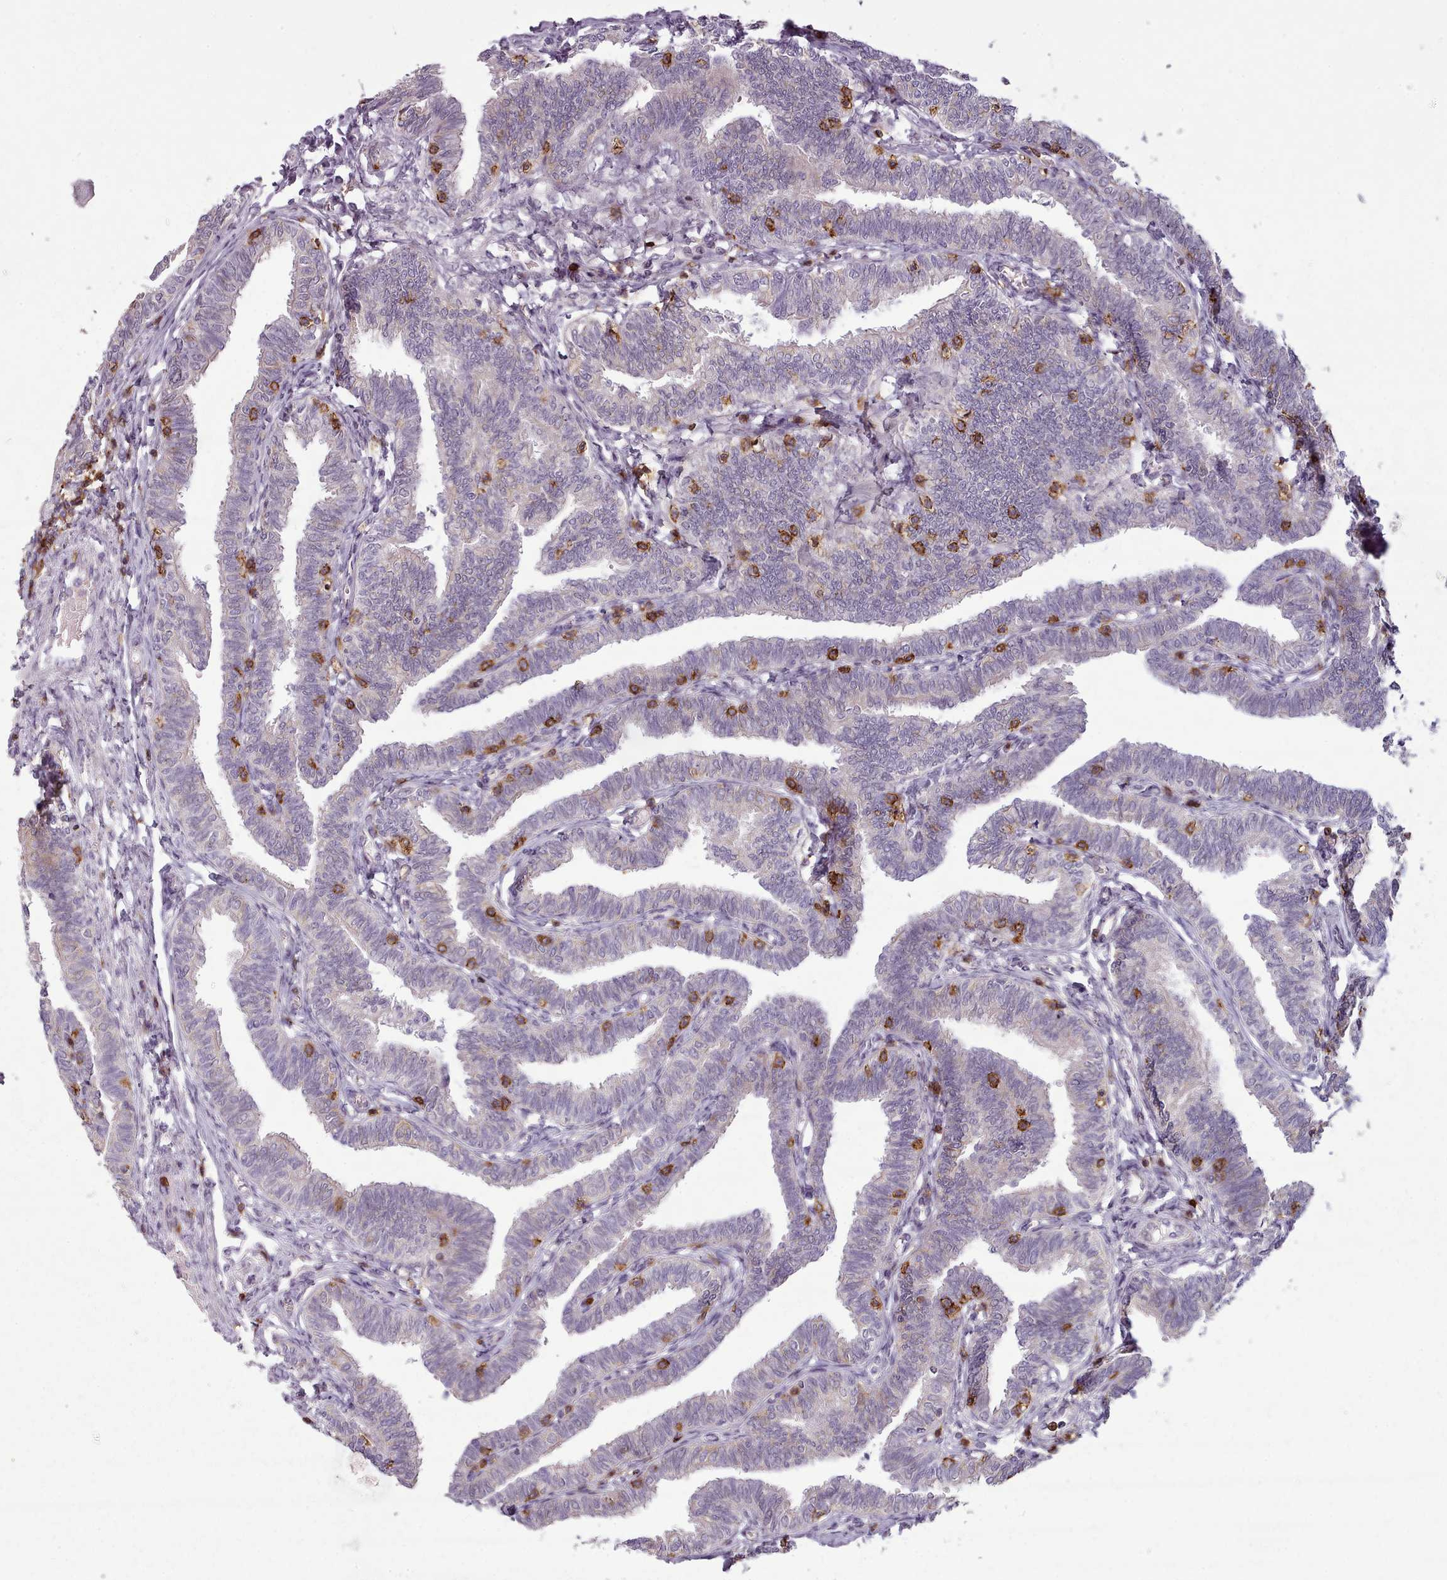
{"staining": {"intensity": "weak", "quantity": "<25%", "location": "cytoplasmic/membranous"}, "tissue": "fallopian tube", "cell_type": "Glandular cells", "image_type": "normal", "snomed": [{"axis": "morphology", "description": "Normal tissue, NOS"}, {"axis": "topography", "description": "Fallopian tube"}, {"axis": "topography", "description": "Ovary"}], "caption": "Immunohistochemical staining of benign human fallopian tube exhibits no significant positivity in glandular cells. (Stains: DAB (3,3'-diaminobenzidine) immunohistochemistry with hematoxylin counter stain, Microscopy: brightfield microscopy at high magnification).", "gene": "ZNF583", "patient": {"sex": "female", "age": 23}}